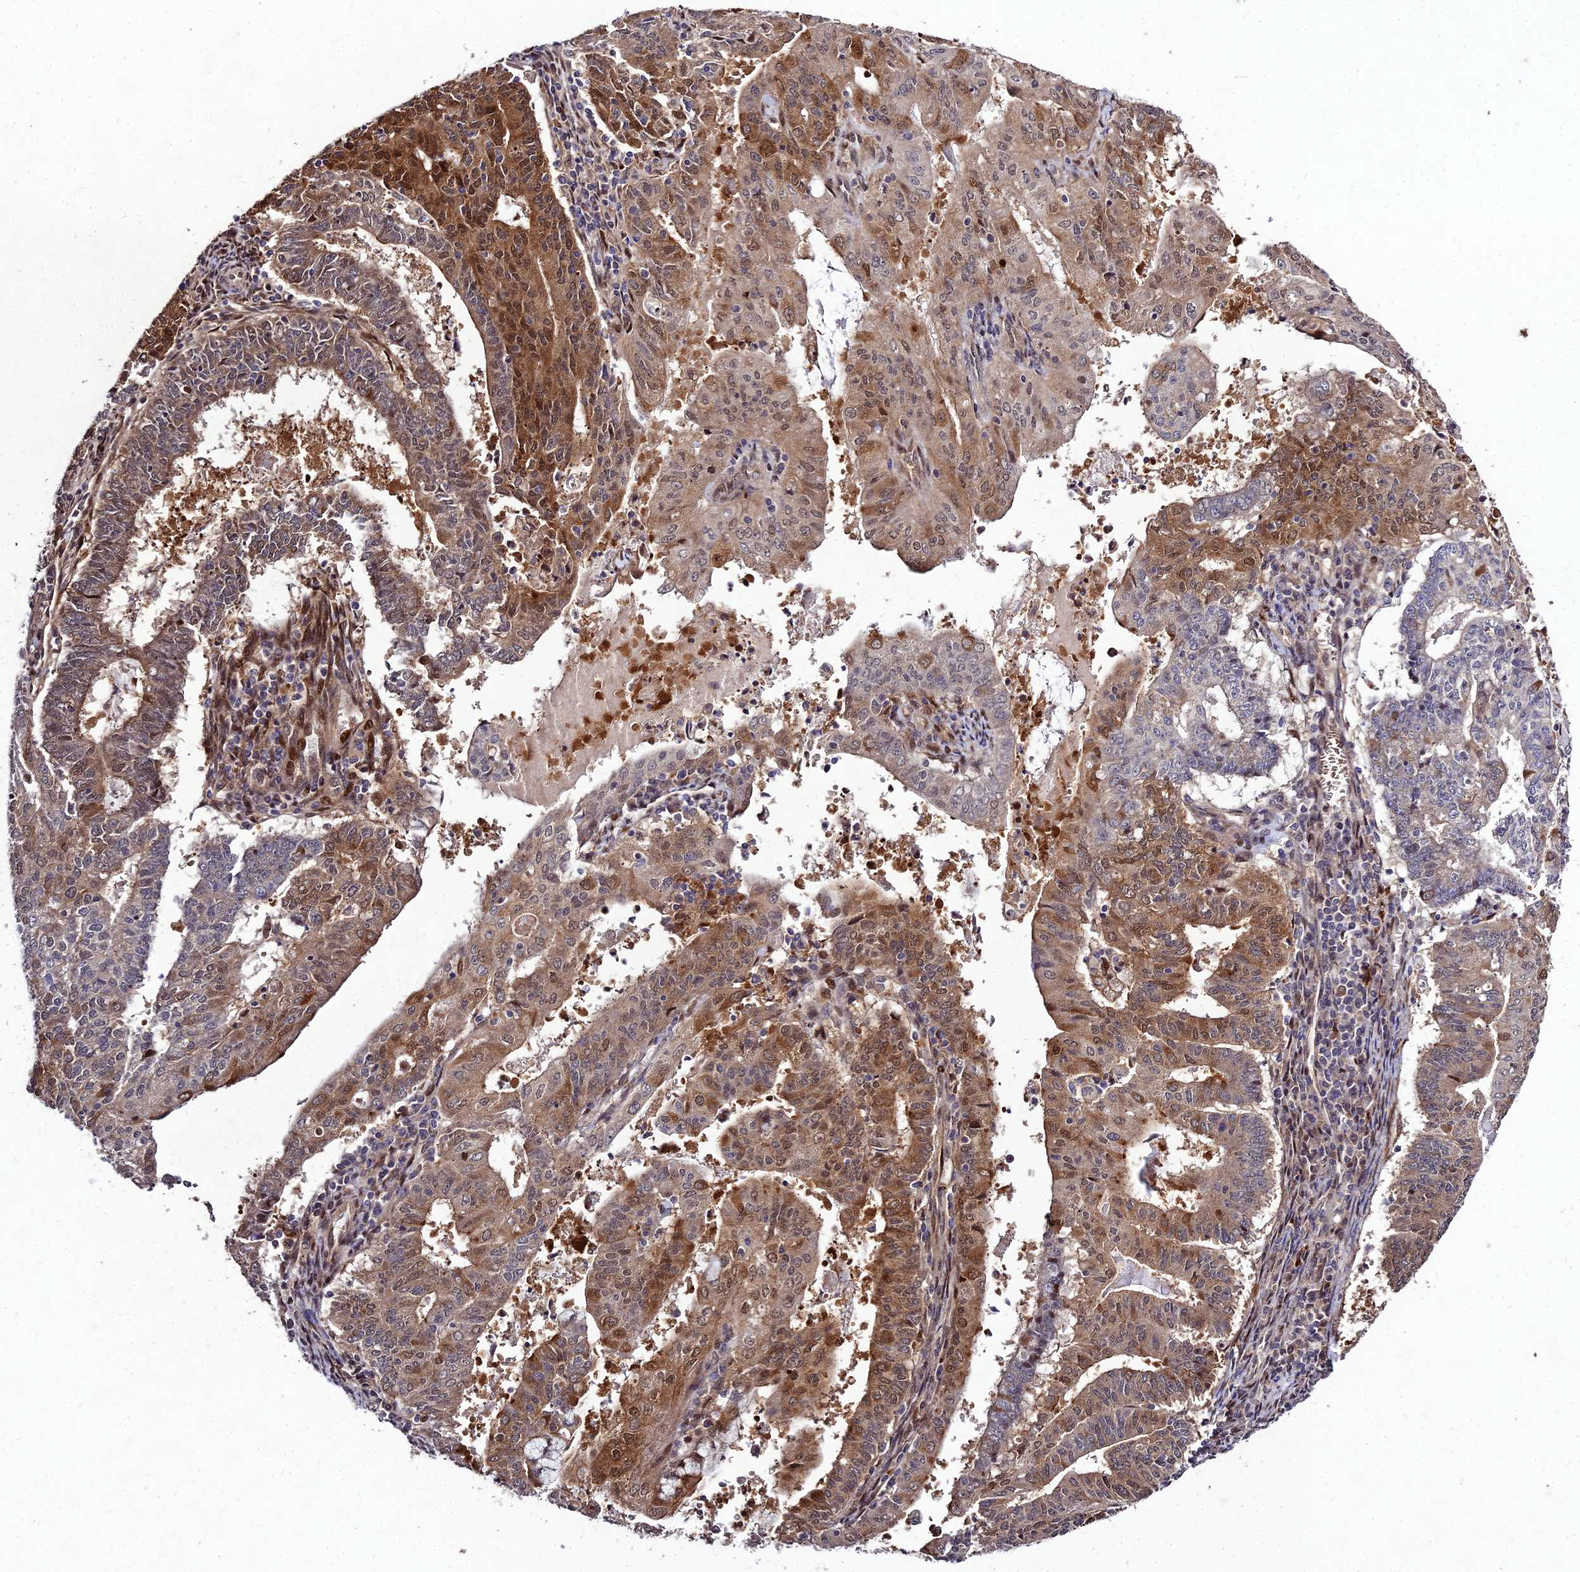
{"staining": {"intensity": "moderate", "quantity": ">75%", "location": "cytoplasmic/membranous,nuclear"}, "tissue": "endometrial cancer", "cell_type": "Tumor cells", "image_type": "cancer", "snomed": [{"axis": "morphology", "description": "Adenocarcinoma, NOS"}, {"axis": "topography", "description": "Endometrium"}], "caption": "A medium amount of moderate cytoplasmic/membranous and nuclear staining is appreciated in about >75% of tumor cells in endometrial cancer tissue.", "gene": "MKKS", "patient": {"sex": "female", "age": 59}}